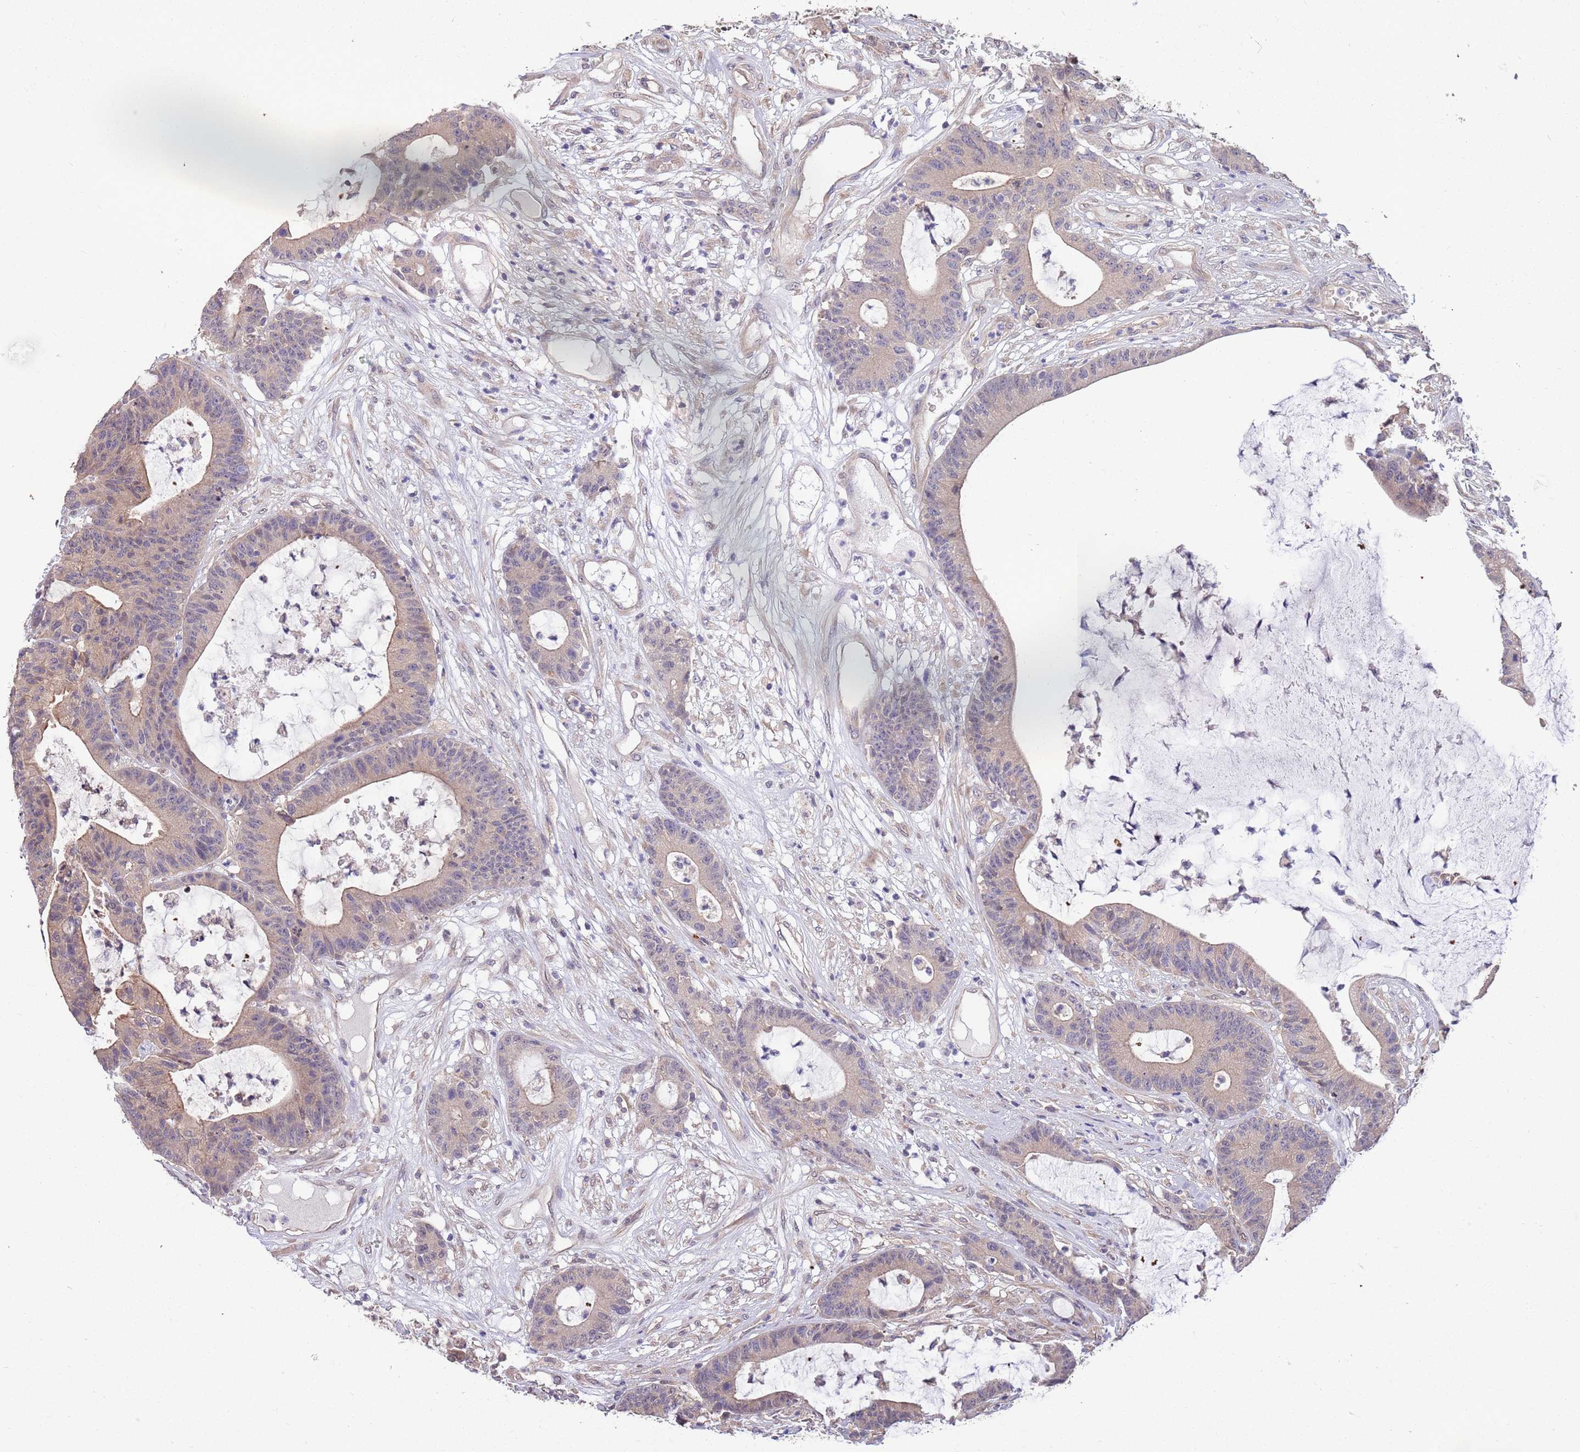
{"staining": {"intensity": "weak", "quantity": ">75%", "location": "cytoplasmic/membranous"}, "tissue": "colorectal cancer", "cell_type": "Tumor cells", "image_type": "cancer", "snomed": [{"axis": "morphology", "description": "Adenocarcinoma, NOS"}, {"axis": "topography", "description": "Colon"}], "caption": "Colorectal cancer (adenocarcinoma) was stained to show a protein in brown. There is low levels of weak cytoplasmic/membranous staining in about >75% of tumor cells.", "gene": "MARVELD2", "patient": {"sex": "female", "age": 84}}